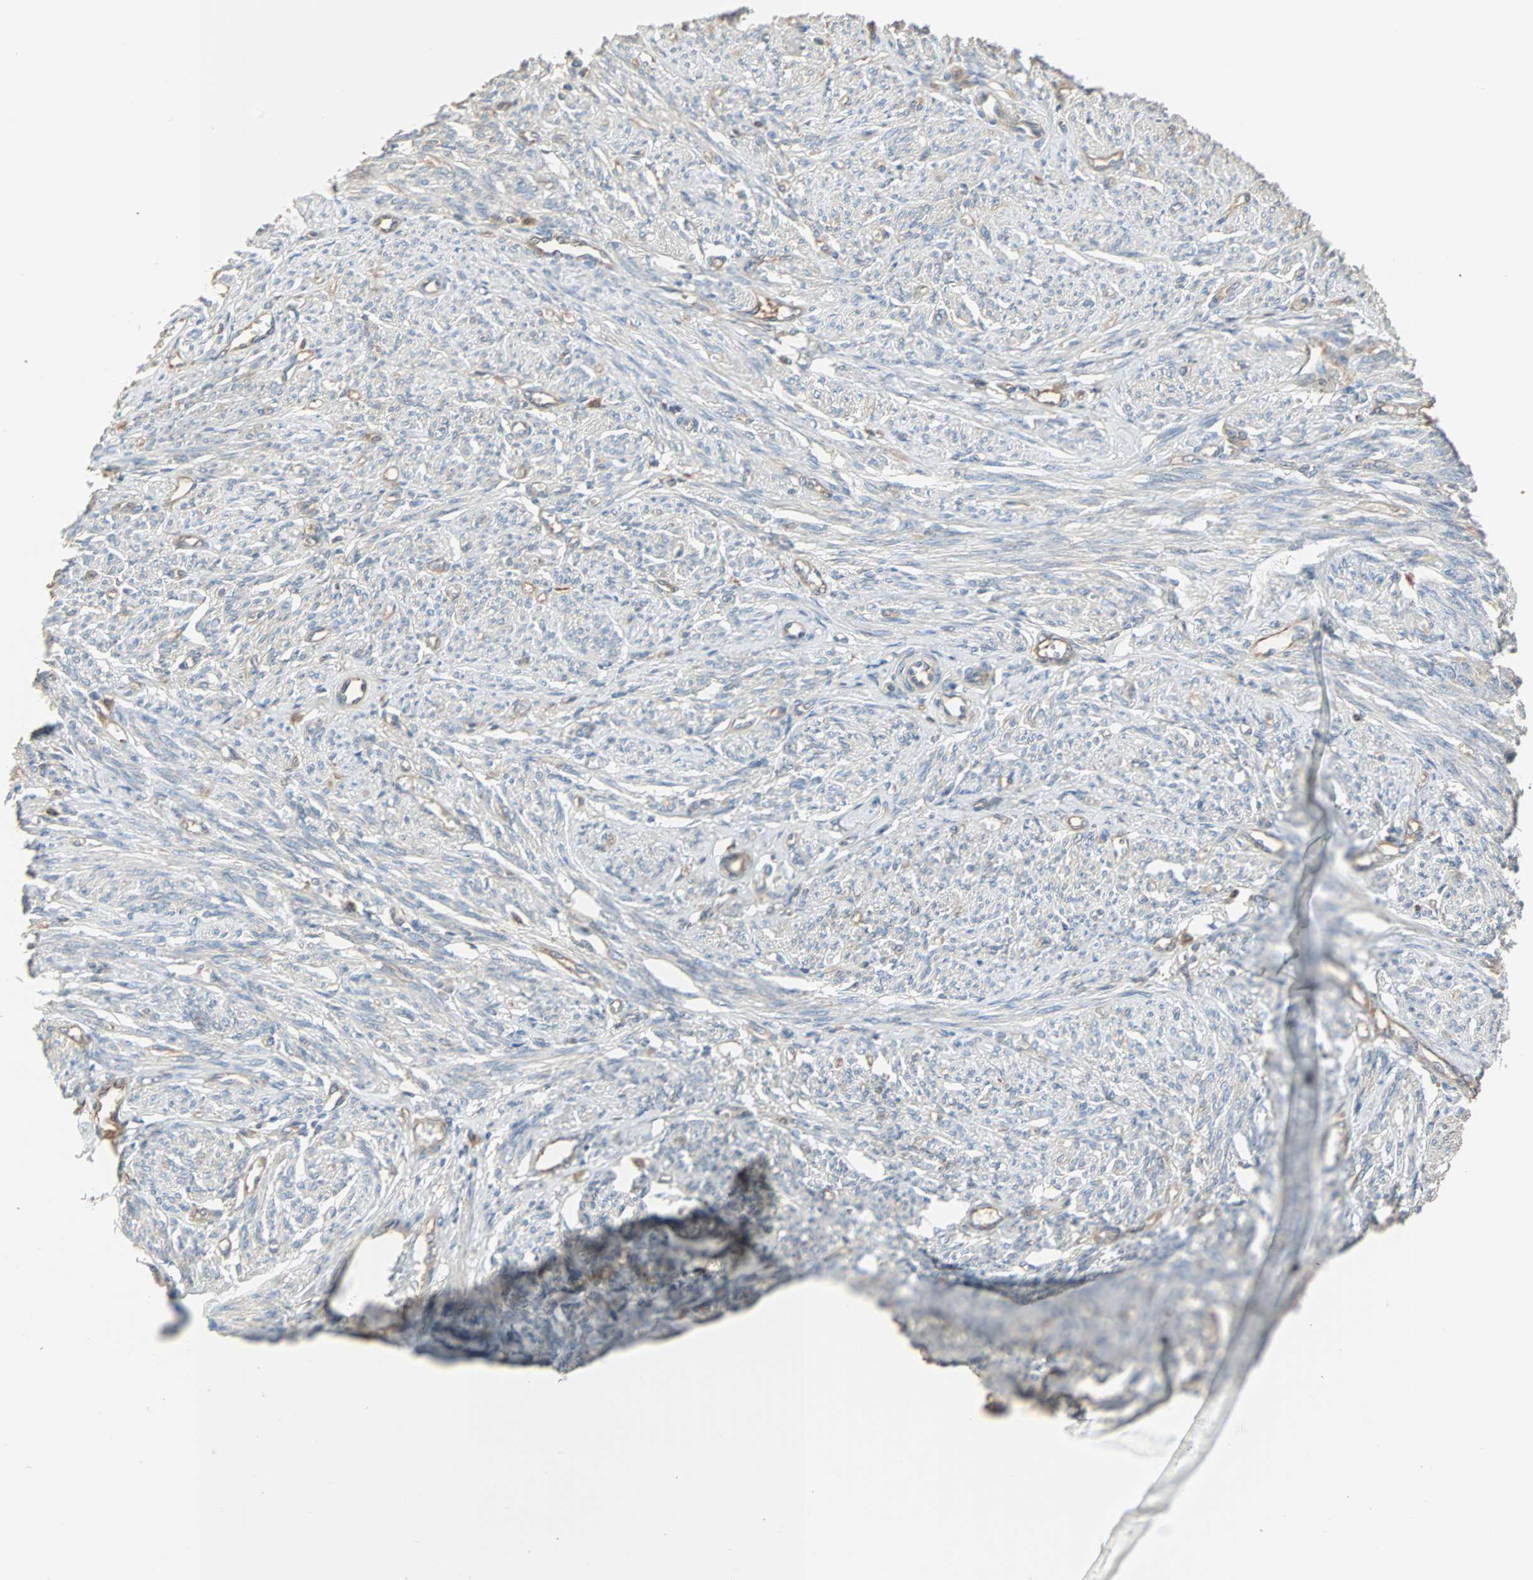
{"staining": {"intensity": "negative", "quantity": "none", "location": "none"}, "tissue": "smooth muscle", "cell_type": "Smooth muscle cells", "image_type": "normal", "snomed": [{"axis": "morphology", "description": "Normal tissue, NOS"}, {"axis": "topography", "description": "Smooth muscle"}], "caption": "This is an immunohistochemistry micrograph of normal human smooth muscle. There is no expression in smooth muscle cells.", "gene": "PRDX1", "patient": {"sex": "female", "age": 65}}